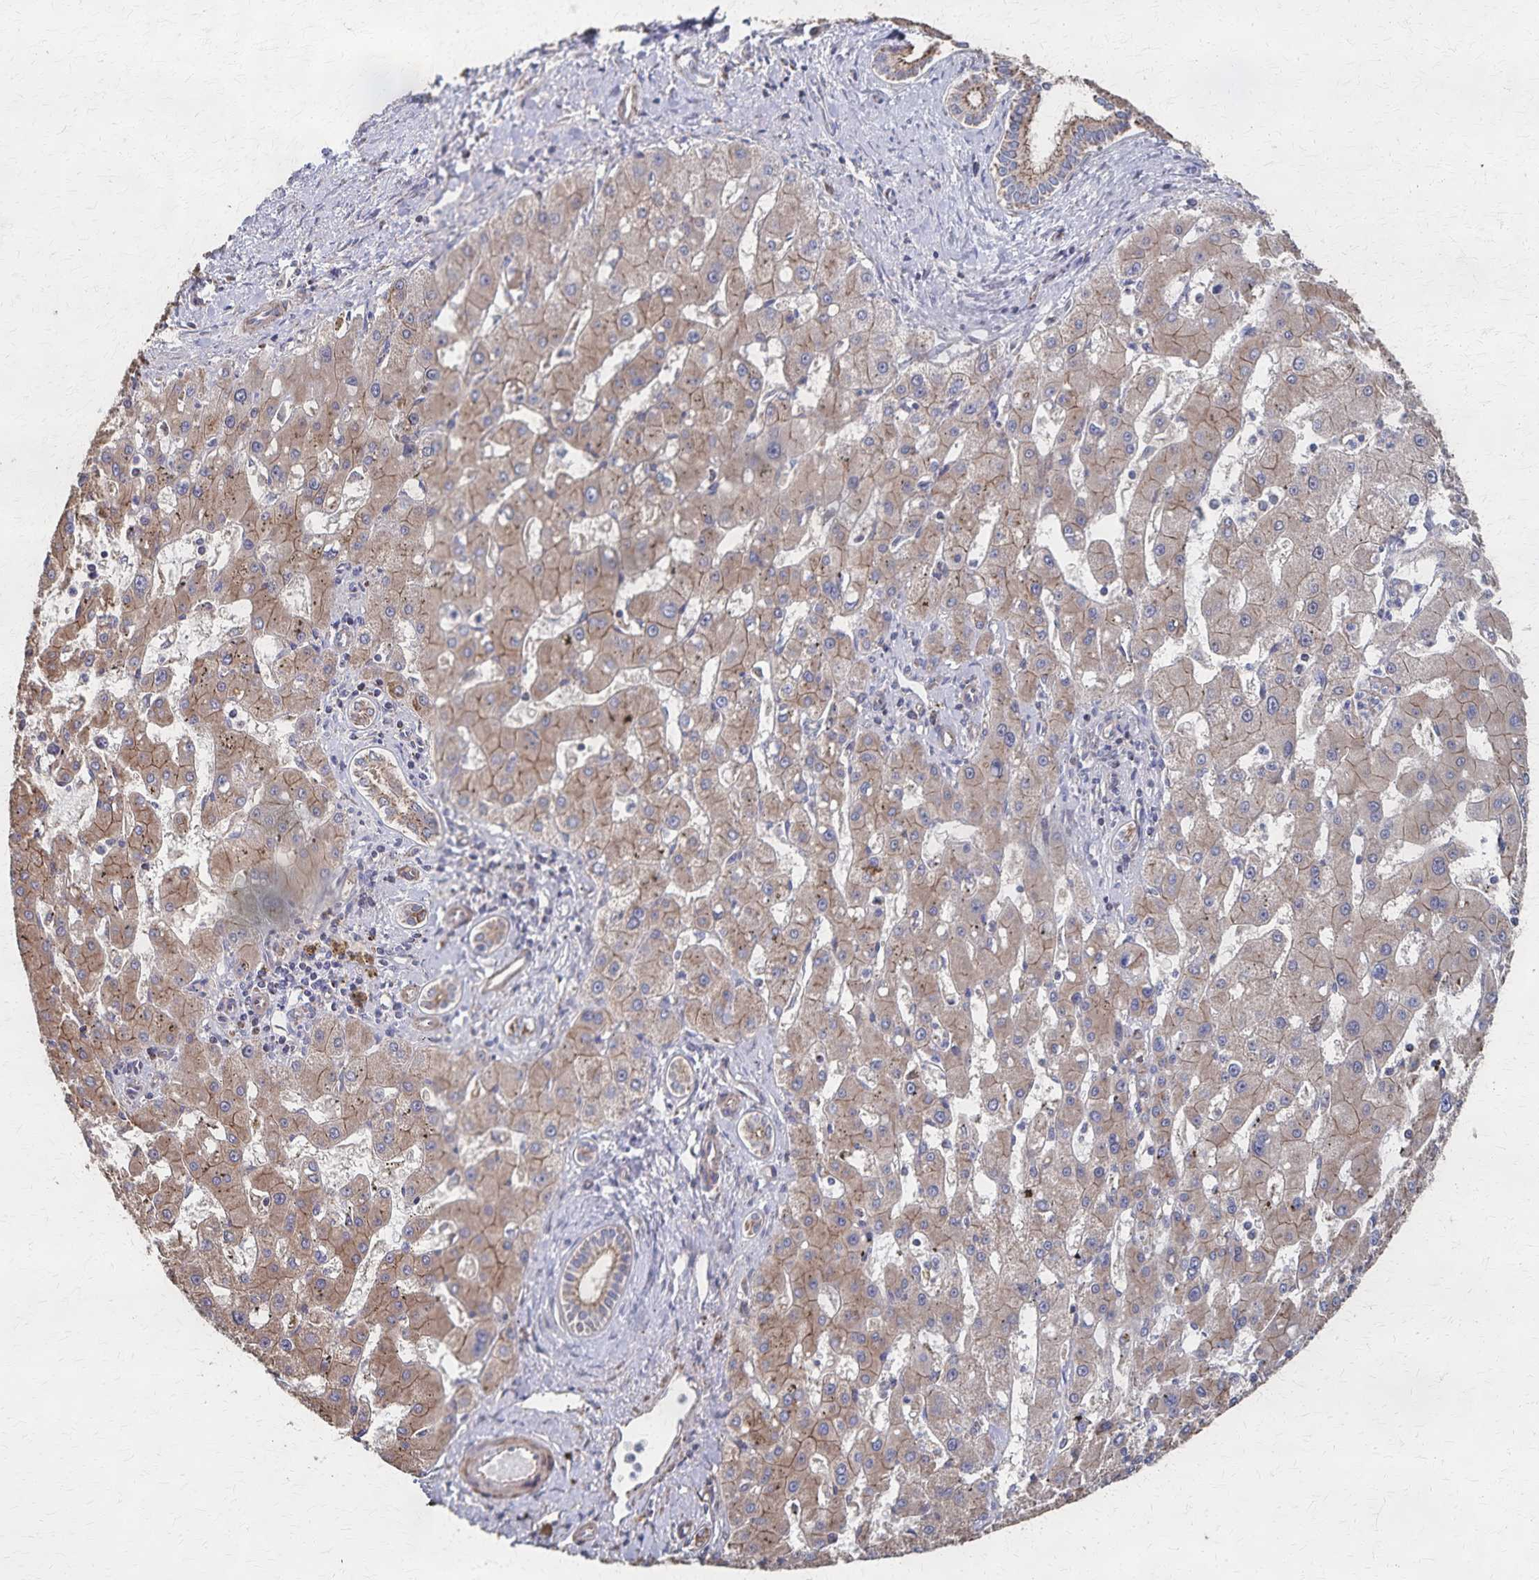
{"staining": {"intensity": "moderate", "quantity": ">75%", "location": "cytoplasmic/membranous"}, "tissue": "liver cancer", "cell_type": "Tumor cells", "image_type": "cancer", "snomed": [{"axis": "morphology", "description": "Carcinoma, Hepatocellular, NOS"}, {"axis": "topography", "description": "Liver"}], "caption": "Immunohistochemistry (IHC) staining of hepatocellular carcinoma (liver), which demonstrates medium levels of moderate cytoplasmic/membranous staining in about >75% of tumor cells indicating moderate cytoplasmic/membranous protein staining. The staining was performed using DAB (brown) for protein detection and nuclei were counterstained in hematoxylin (blue).", "gene": "PGAP2", "patient": {"sex": "male", "age": 67}}